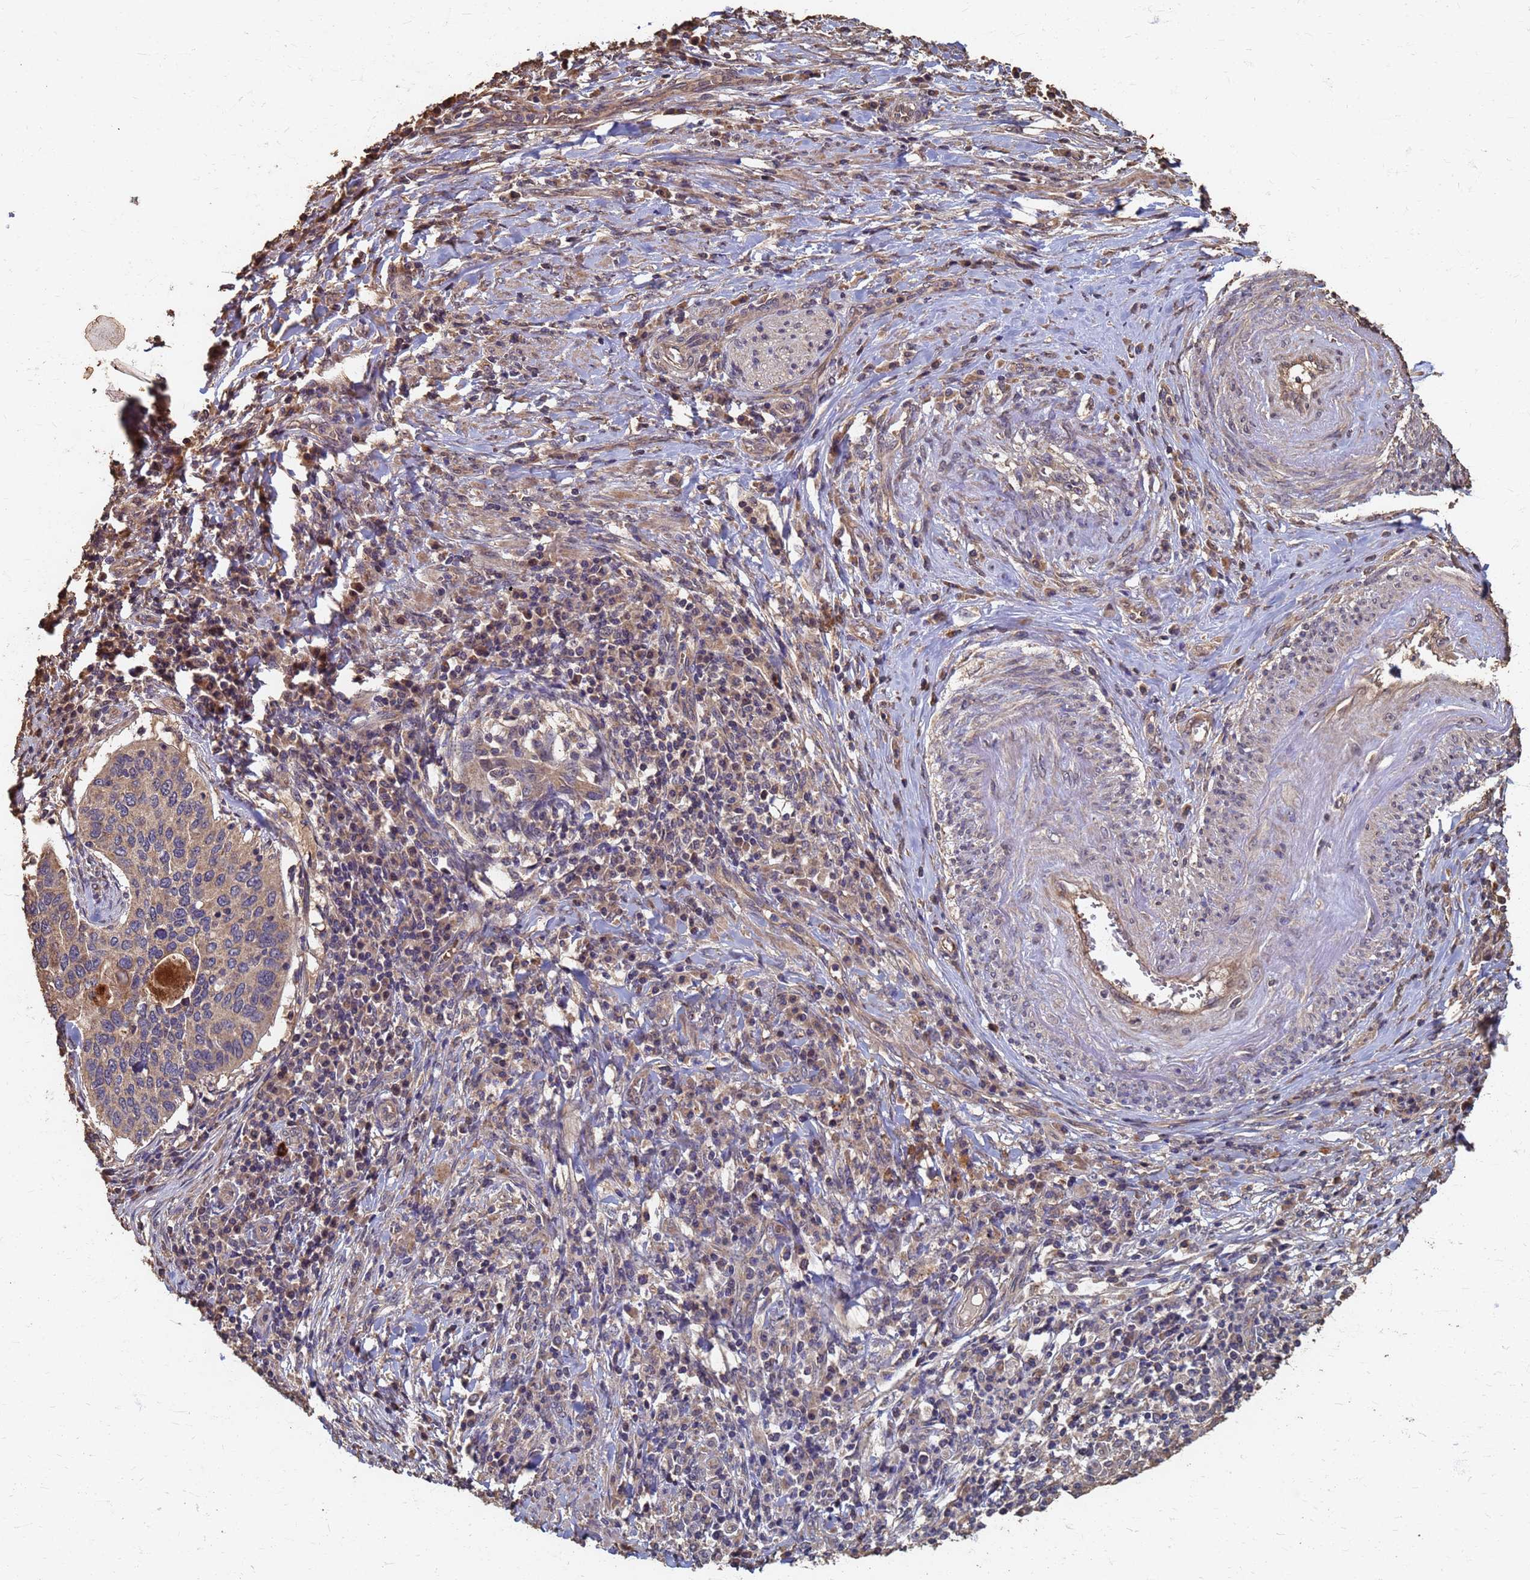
{"staining": {"intensity": "weak", "quantity": ">75%", "location": "cytoplasmic/membranous"}, "tissue": "cervical cancer", "cell_type": "Tumor cells", "image_type": "cancer", "snomed": [{"axis": "morphology", "description": "Squamous cell carcinoma, NOS"}, {"axis": "topography", "description": "Cervix"}], "caption": "Immunohistochemical staining of squamous cell carcinoma (cervical) demonstrates low levels of weak cytoplasmic/membranous protein staining in about >75% of tumor cells. (DAB (3,3'-diaminobenzidine) = brown stain, brightfield microscopy at high magnification).", "gene": "DPH5", "patient": {"sex": "female", "age": 38}}